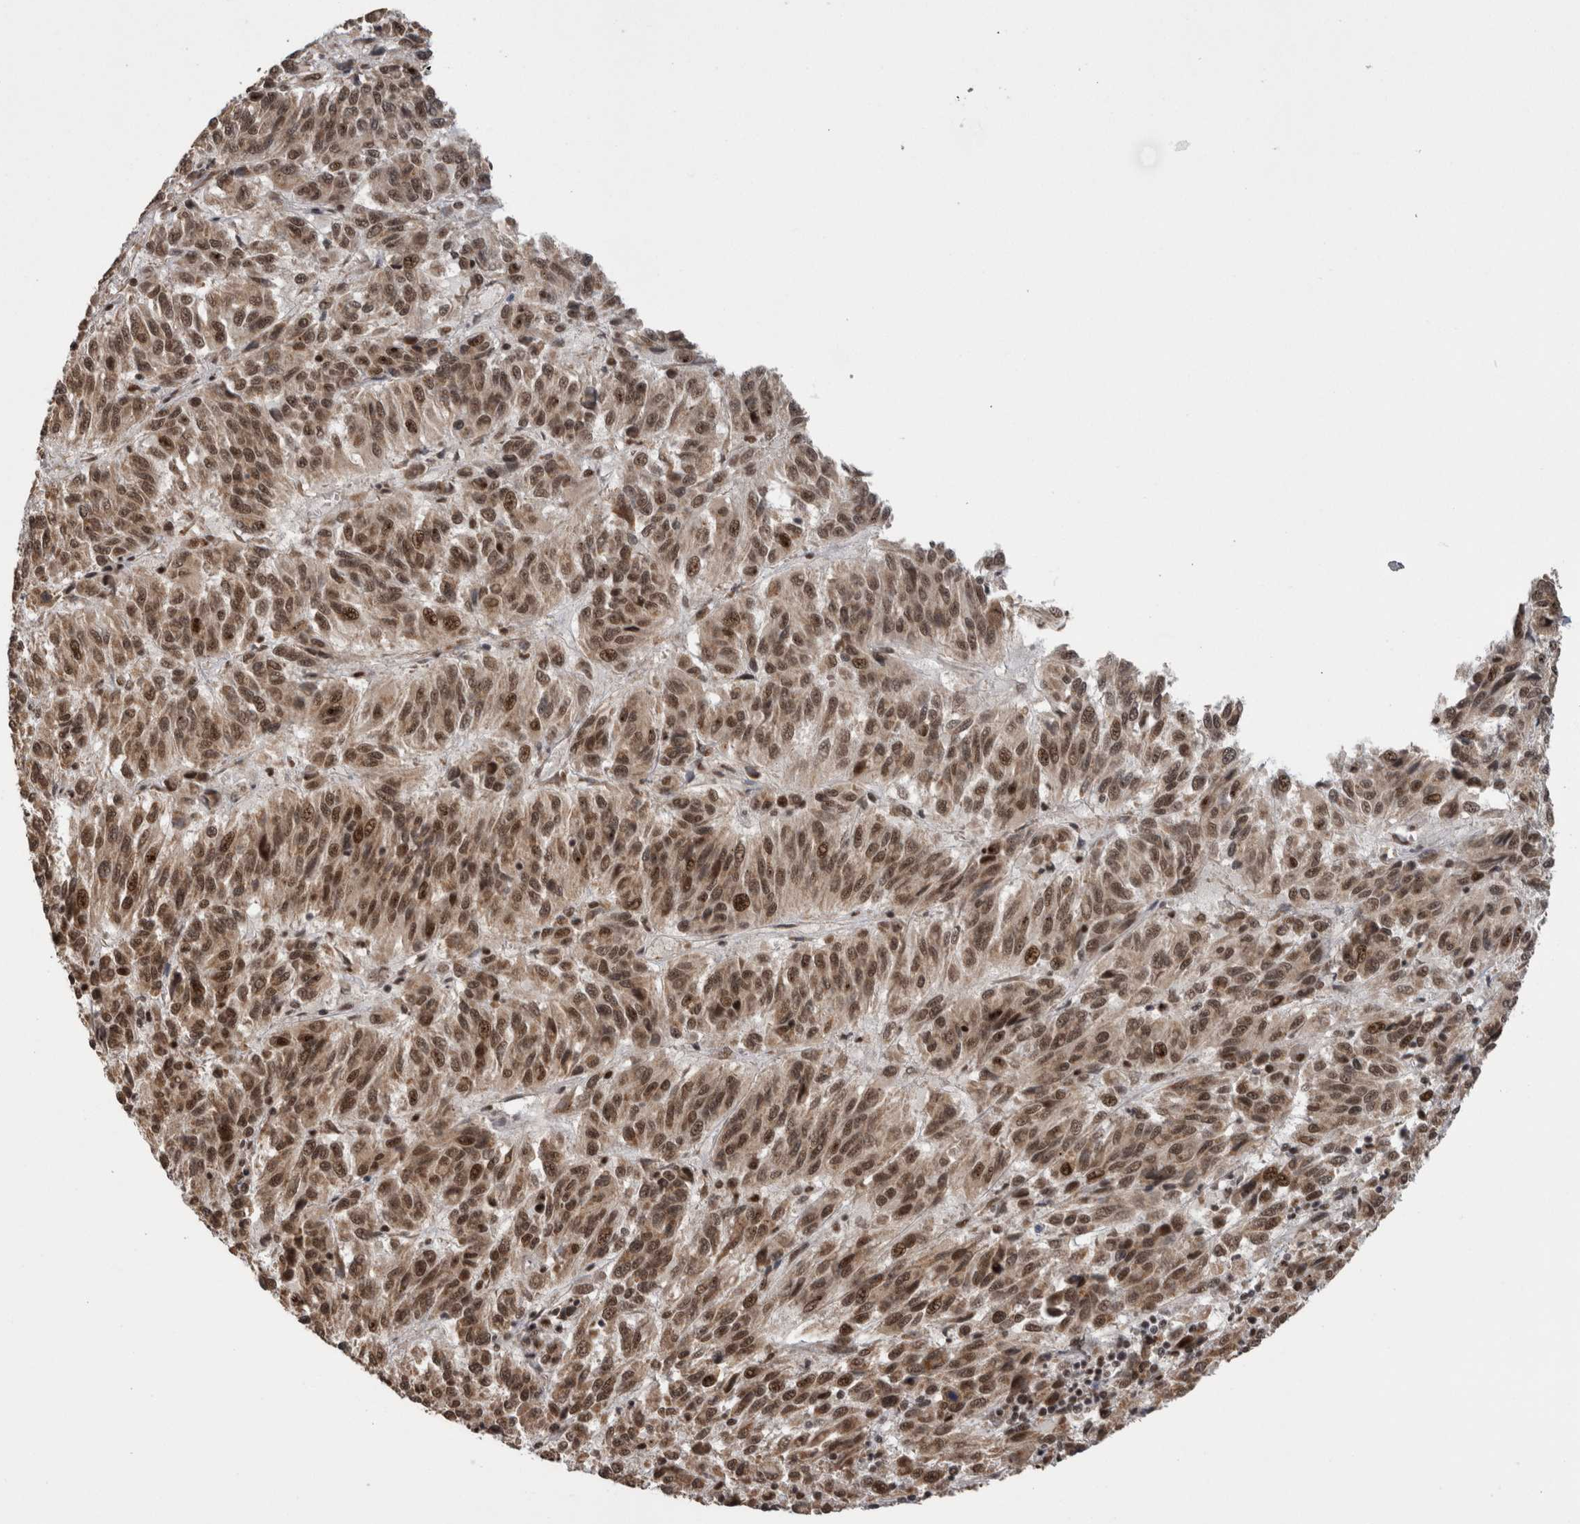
{"staining": {"intensity": "moderate", "quantity": ">75%", "location": "cytoplasmic/membranous,nuclear"}, "tissue": "melanoma", "cell_type": "Tumor cells", "image_type": "cancer", "snomed": [{"axis": "morphology", "description": "Malignant melanoma, Metastatic site"}, {"axis": "topography", "description": "Lung"}], "caption": "Moderate cytoplasmic/membranous and nuclear staining for a protein is identified in approximately >75% of tumor cells of melanoma using immunohistochemistry.", "gene": "CPSF2", "patient": {"sex": "male", "age": 64}}